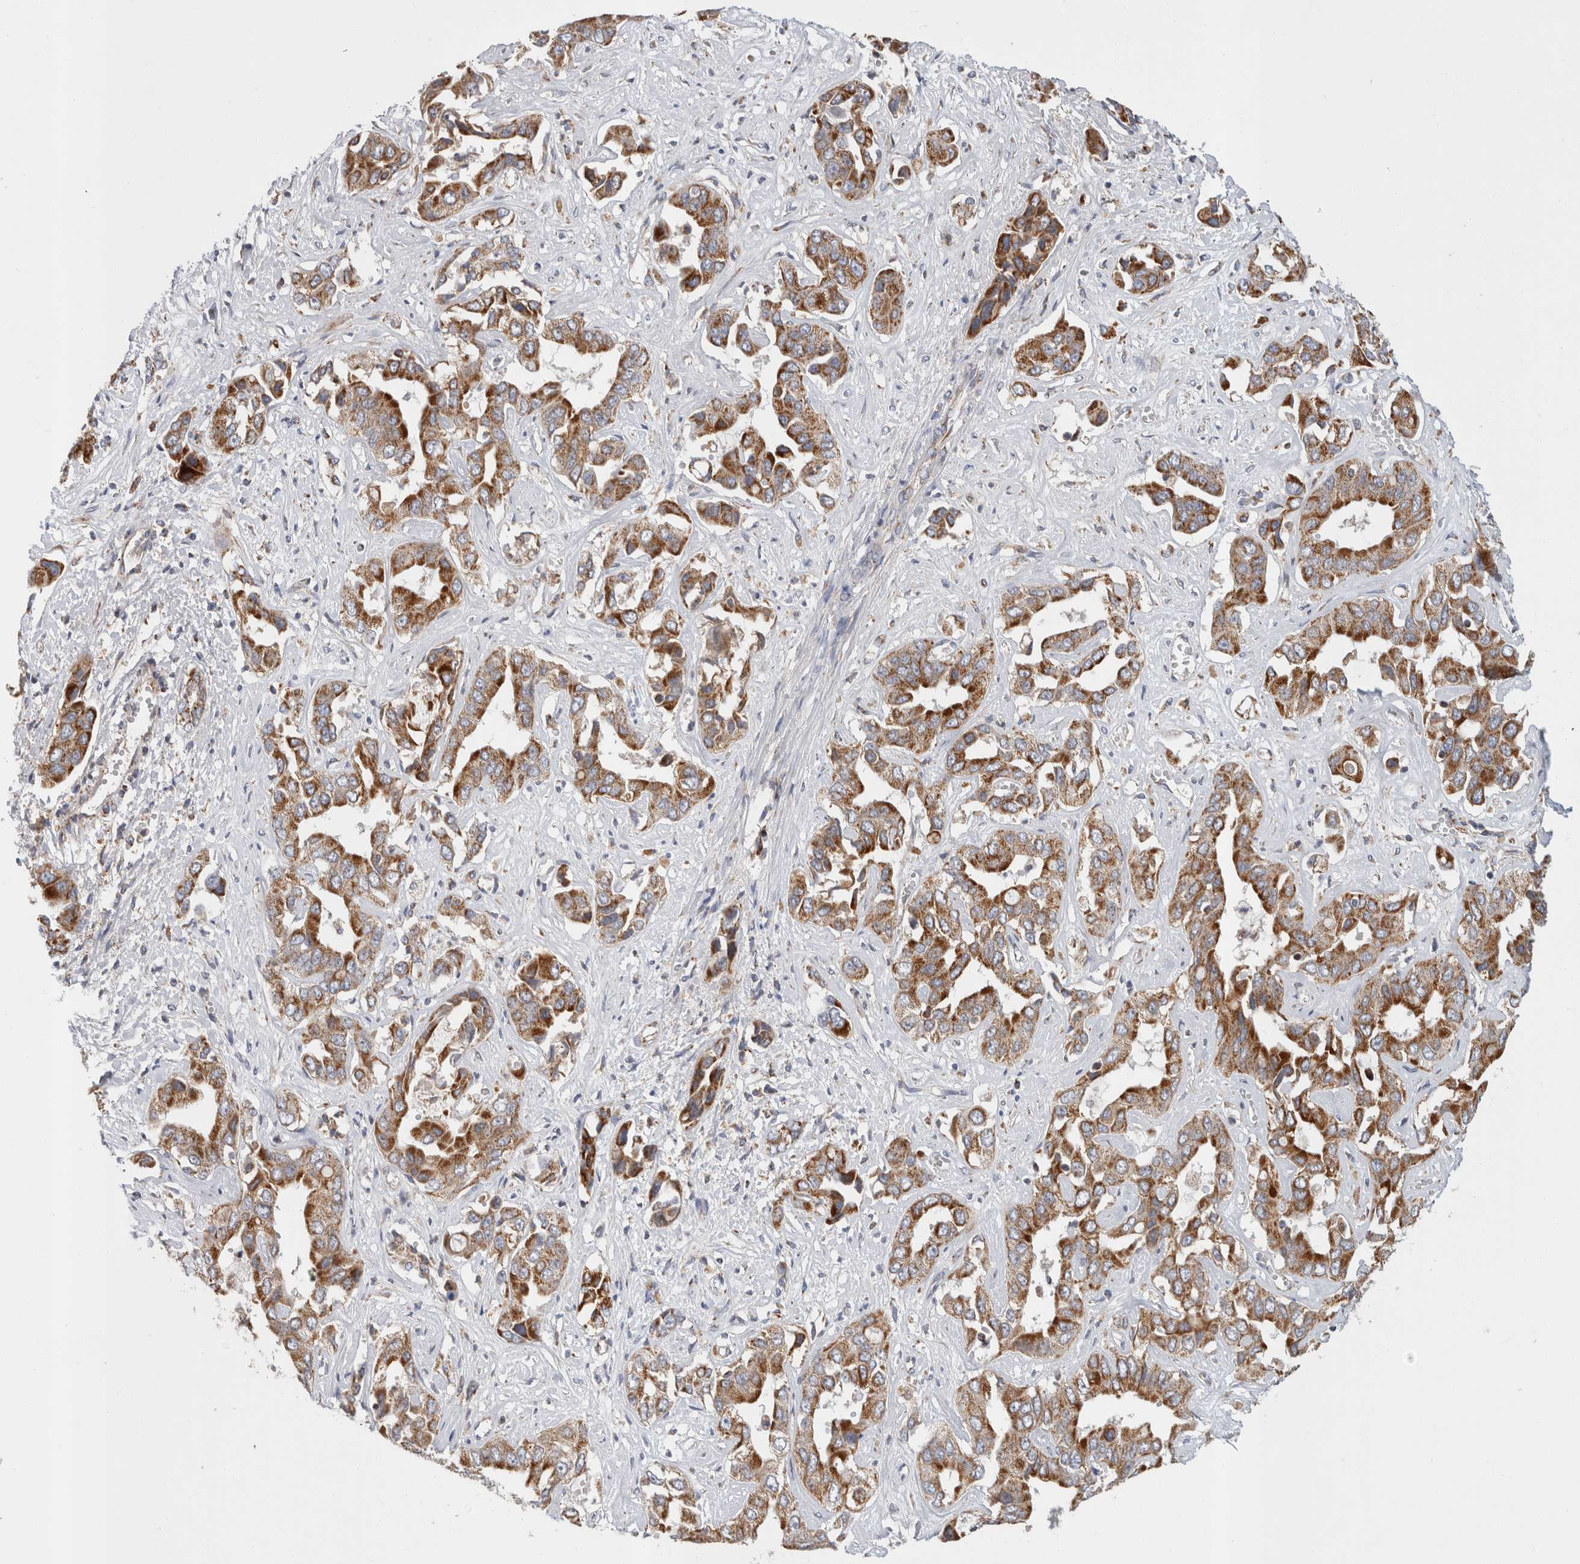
{"staining": {"intensity": "moderate", "quantity": "25%-75%", "location": "cytoplasmic/membranous"}, "tissue": "liver cancer", "cell_type": "Tumor cells", "image_type": "cancer", "snomed": [{"axis": "morphology", "description": "Cholangiocarcinoma"}, {"axis": "topography", "description": "Liver"}], "caption": "Brown immunohistochemical staining in human cholangiocarcinoma (liver) shows moderate cytoplasmic/membranous staining in approximately 25%-75% of tumor cells. (DAB IHC with brightfield microscopy, high magnification).", "gene": "IARS2", "patient": {"sex": "female", "age": 52}}